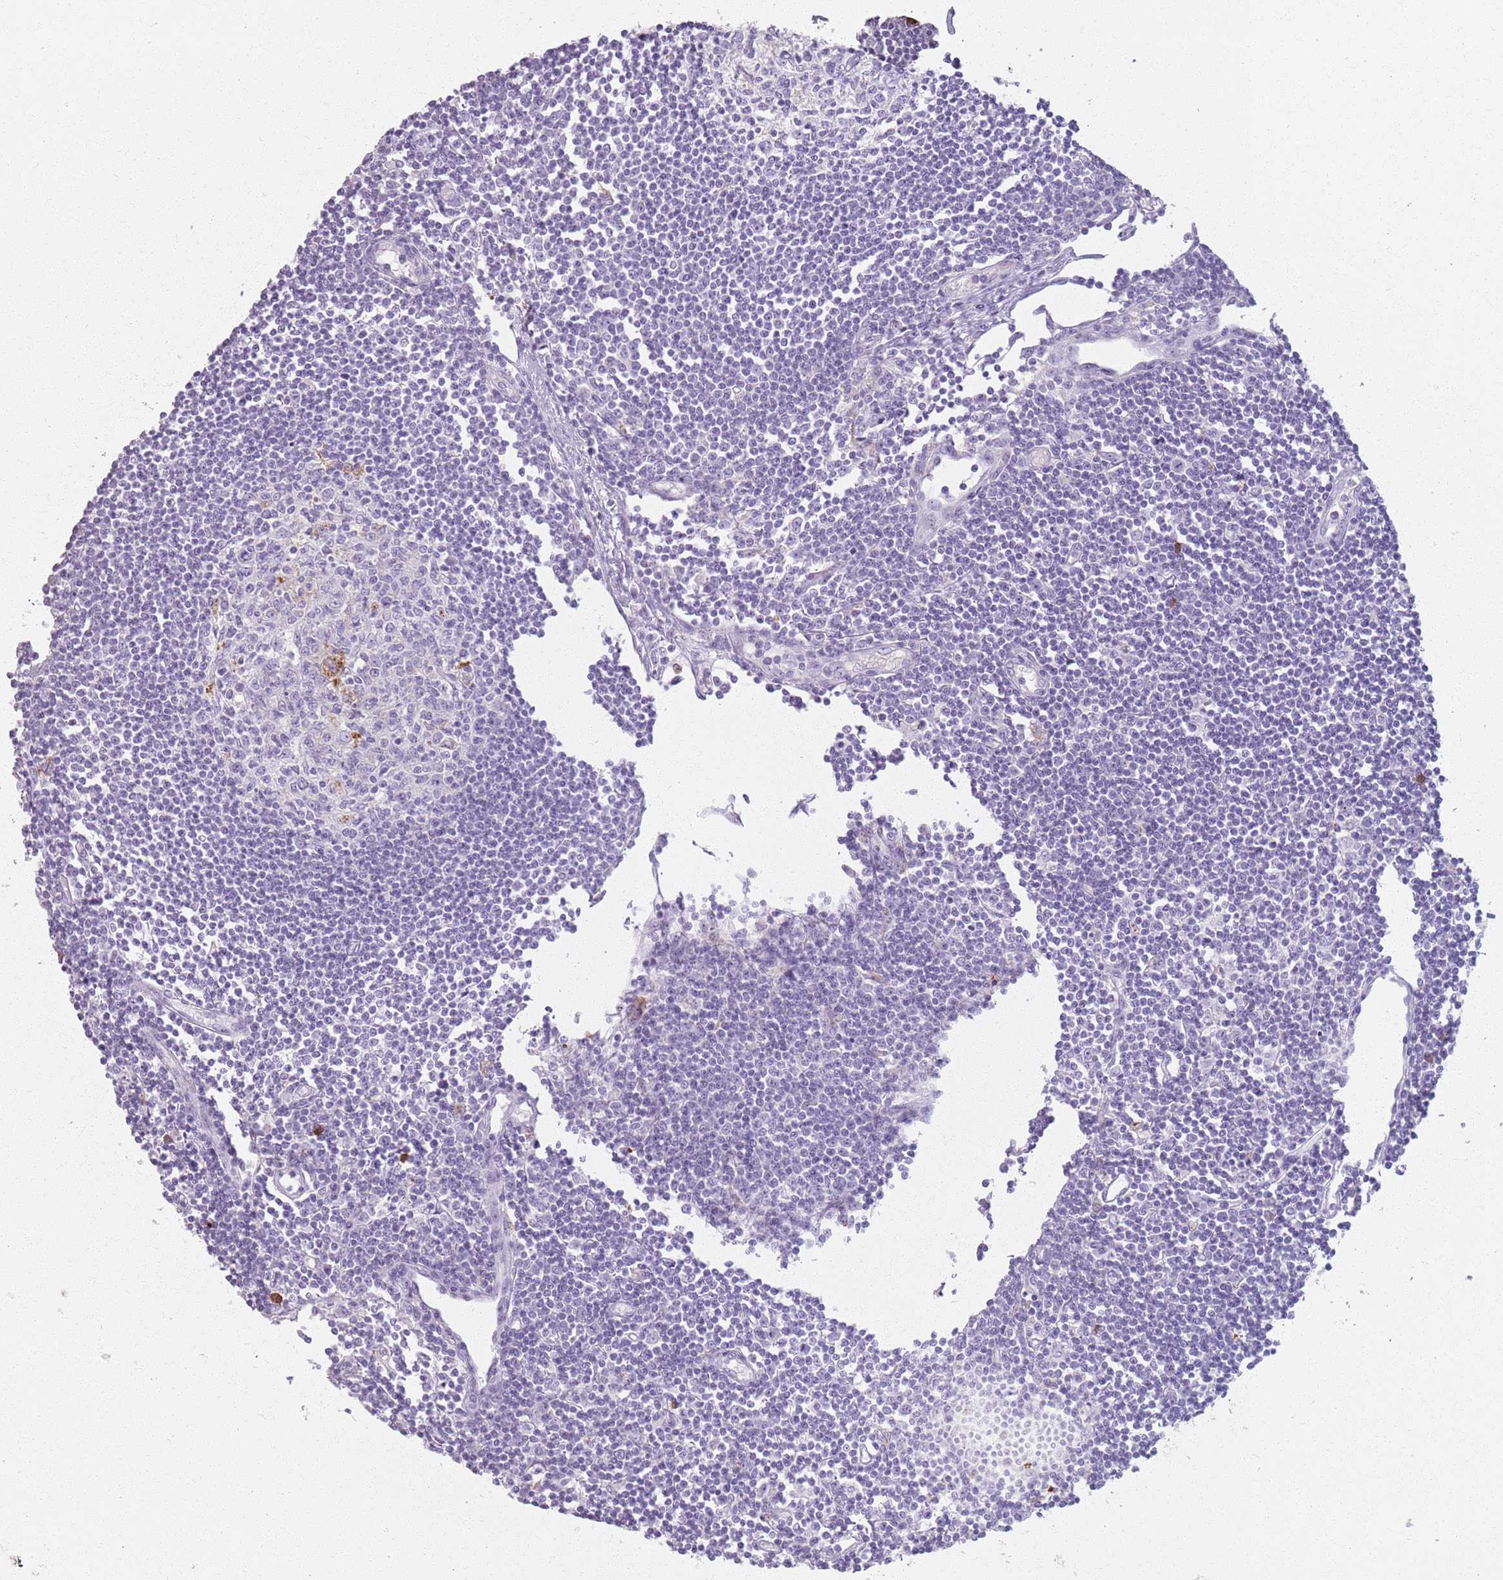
{"staining": {"intensity": "negative", "quantity": "none", "location": "none"}, "tissue": "lymph node", "cell_type": "Germinal center cells", "image_type": "normal", "snomed": [{"axis": "morphology", "description": "Normal tissue, NOS"}, {"axis": "topography", "description": "Lymph node"}], "caption": "Immunohistochemistry (IHC) of unremarkable human lymph node exhibits no positivity in germinal center cells. The staining was performed using DAB (3,3'-diaminobenzidine) to visualize the protein expression in brown, while the nuclei were stained in blue with hematoxylin (Magnification: 20x).", "gene": "GDPGP1", "patient": {"sex": "female", "age": 11}}